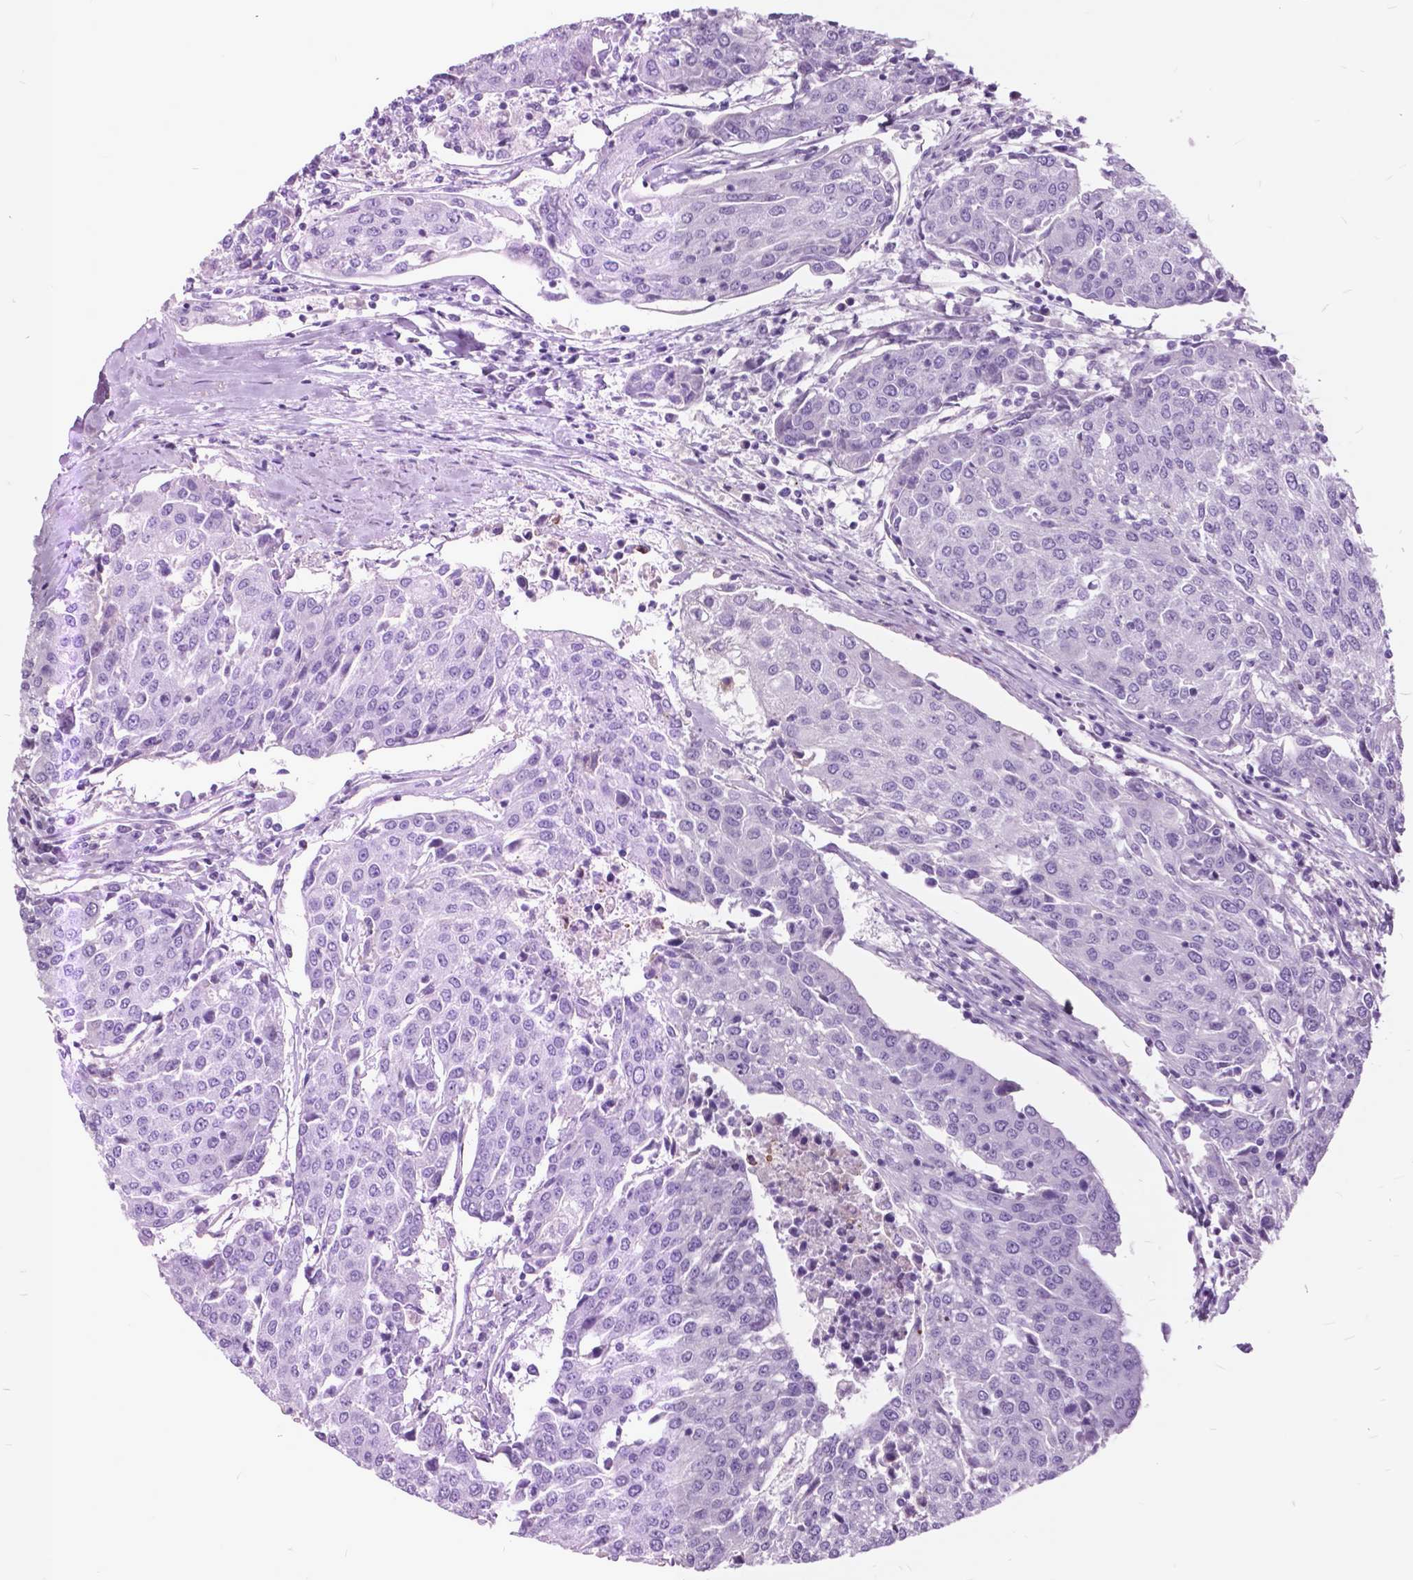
{"staining": {"intensity": "negative", "quantity": "none", "location": "none"}, "tissue": "urothelial cancer", "cell_type": "Tumor cells", "image_type": "cancer", "snomed": [{"axis": "morphology", "description": "Urothelial carcinoma, High grade"}, {"axis": "topography", "description": "Urinary bladder"}], "caption": "The immunohistochemistry histopathology image has no significant expression in tumor cells of urothelial carcinoma (high-grade) tissue. (Immunohistochemistry (ihc), brightfield microscopy, high magnification).", "gene": "GDF9", "patient": {"sex": "female", "age": 85}}